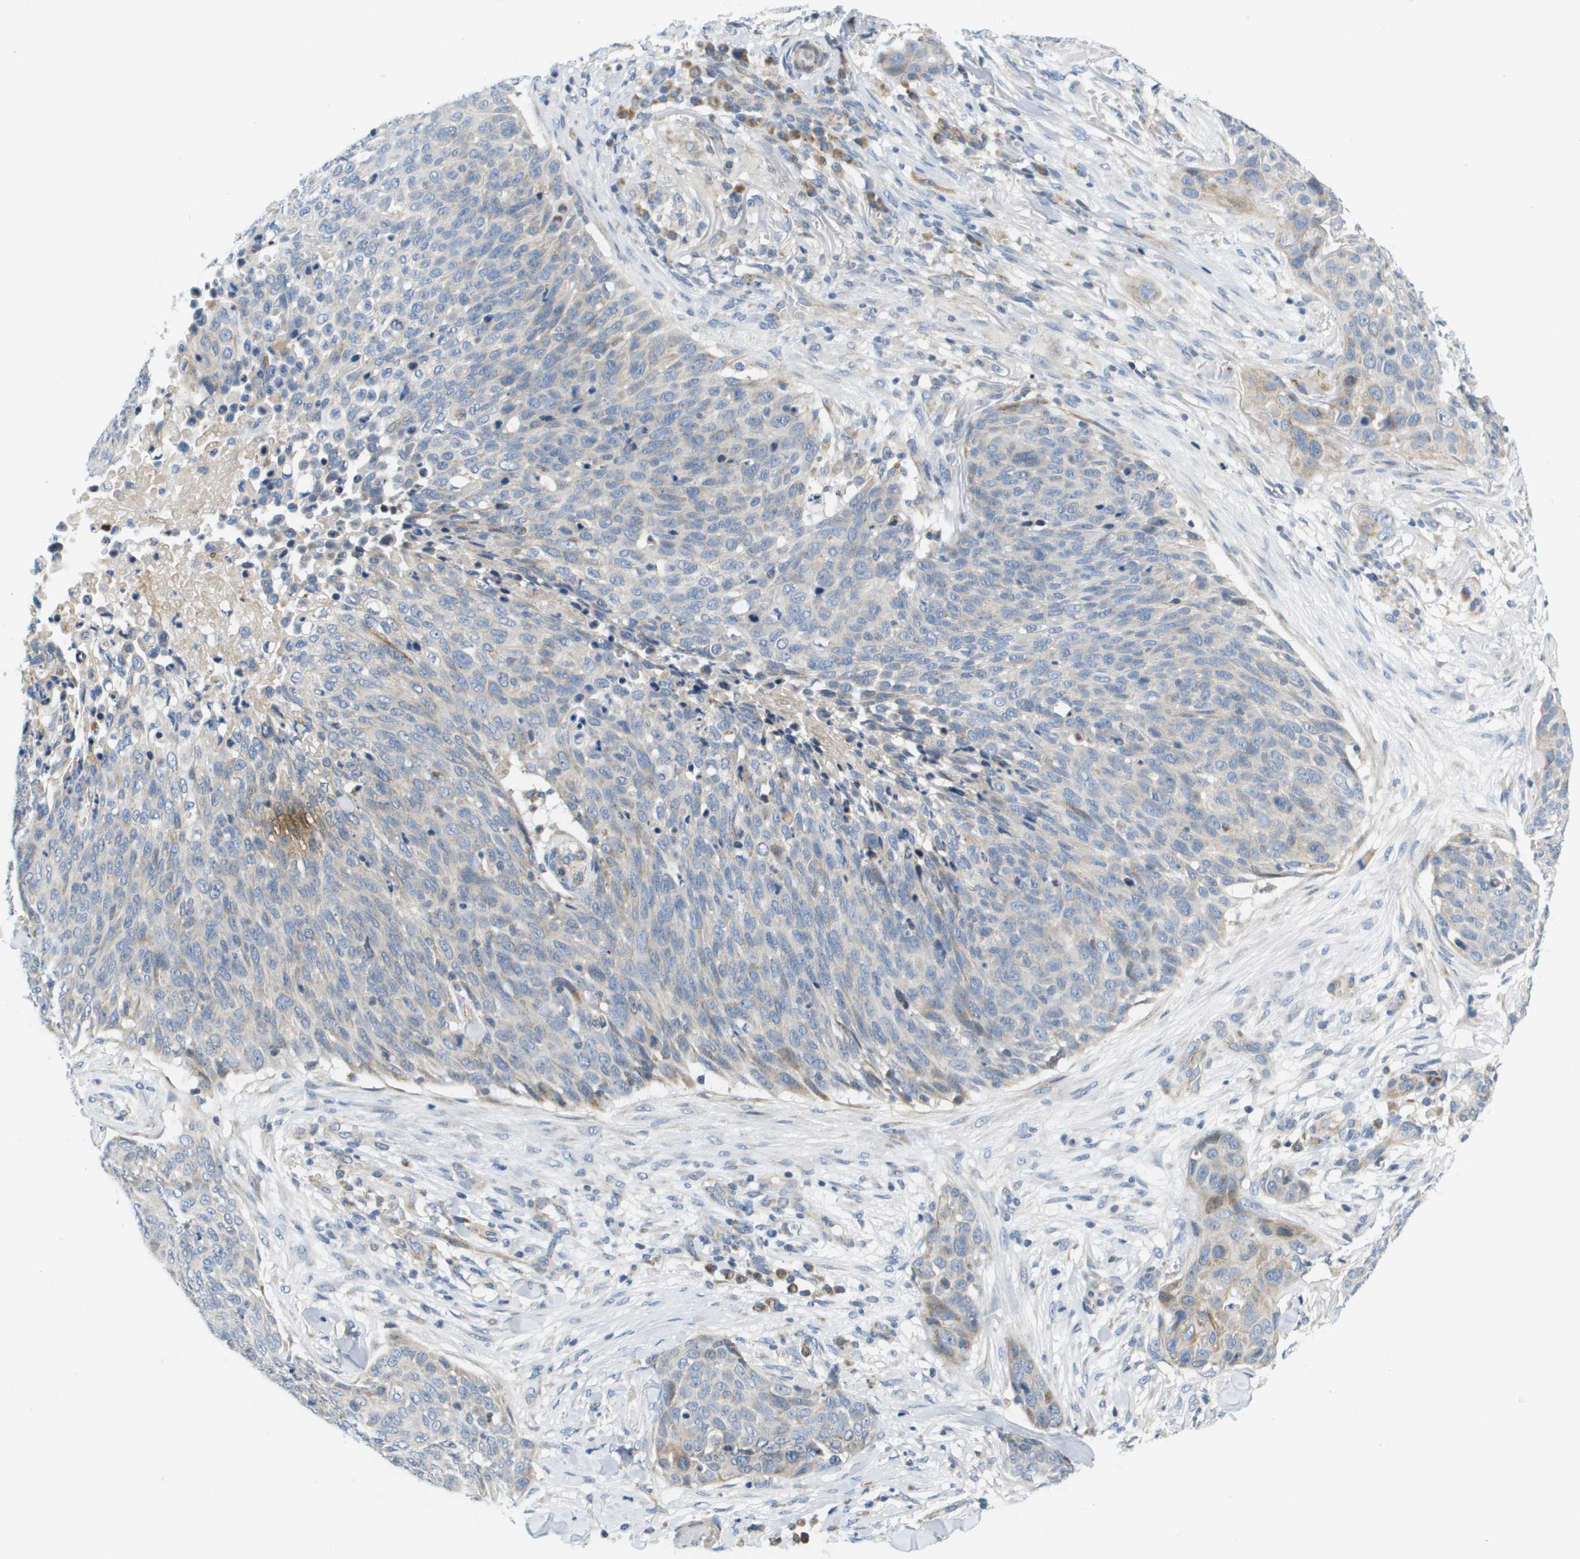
{"staining": {"intensity": "weak", "quantity": "<25%", "location": "cytoplasmic/membranous"}, "tissue": "skin cancer", "cell_type": "Tumor cells", "image_type": "cancer", "snomed": [{"axis": "morphology", "description": "Squamous cell carcinoma in situ, NOS"}, {"axis": "morphology", "description": "Squamous cell carcinoma, NOS"}, {"axis": "topography", "description": "Skin"}], "caption": "The histopathology image demonstrates no significant expression in tumor cells of skin cancer.", "gene": "KRT23", "patient": {"sex": "male", "age": 93}}